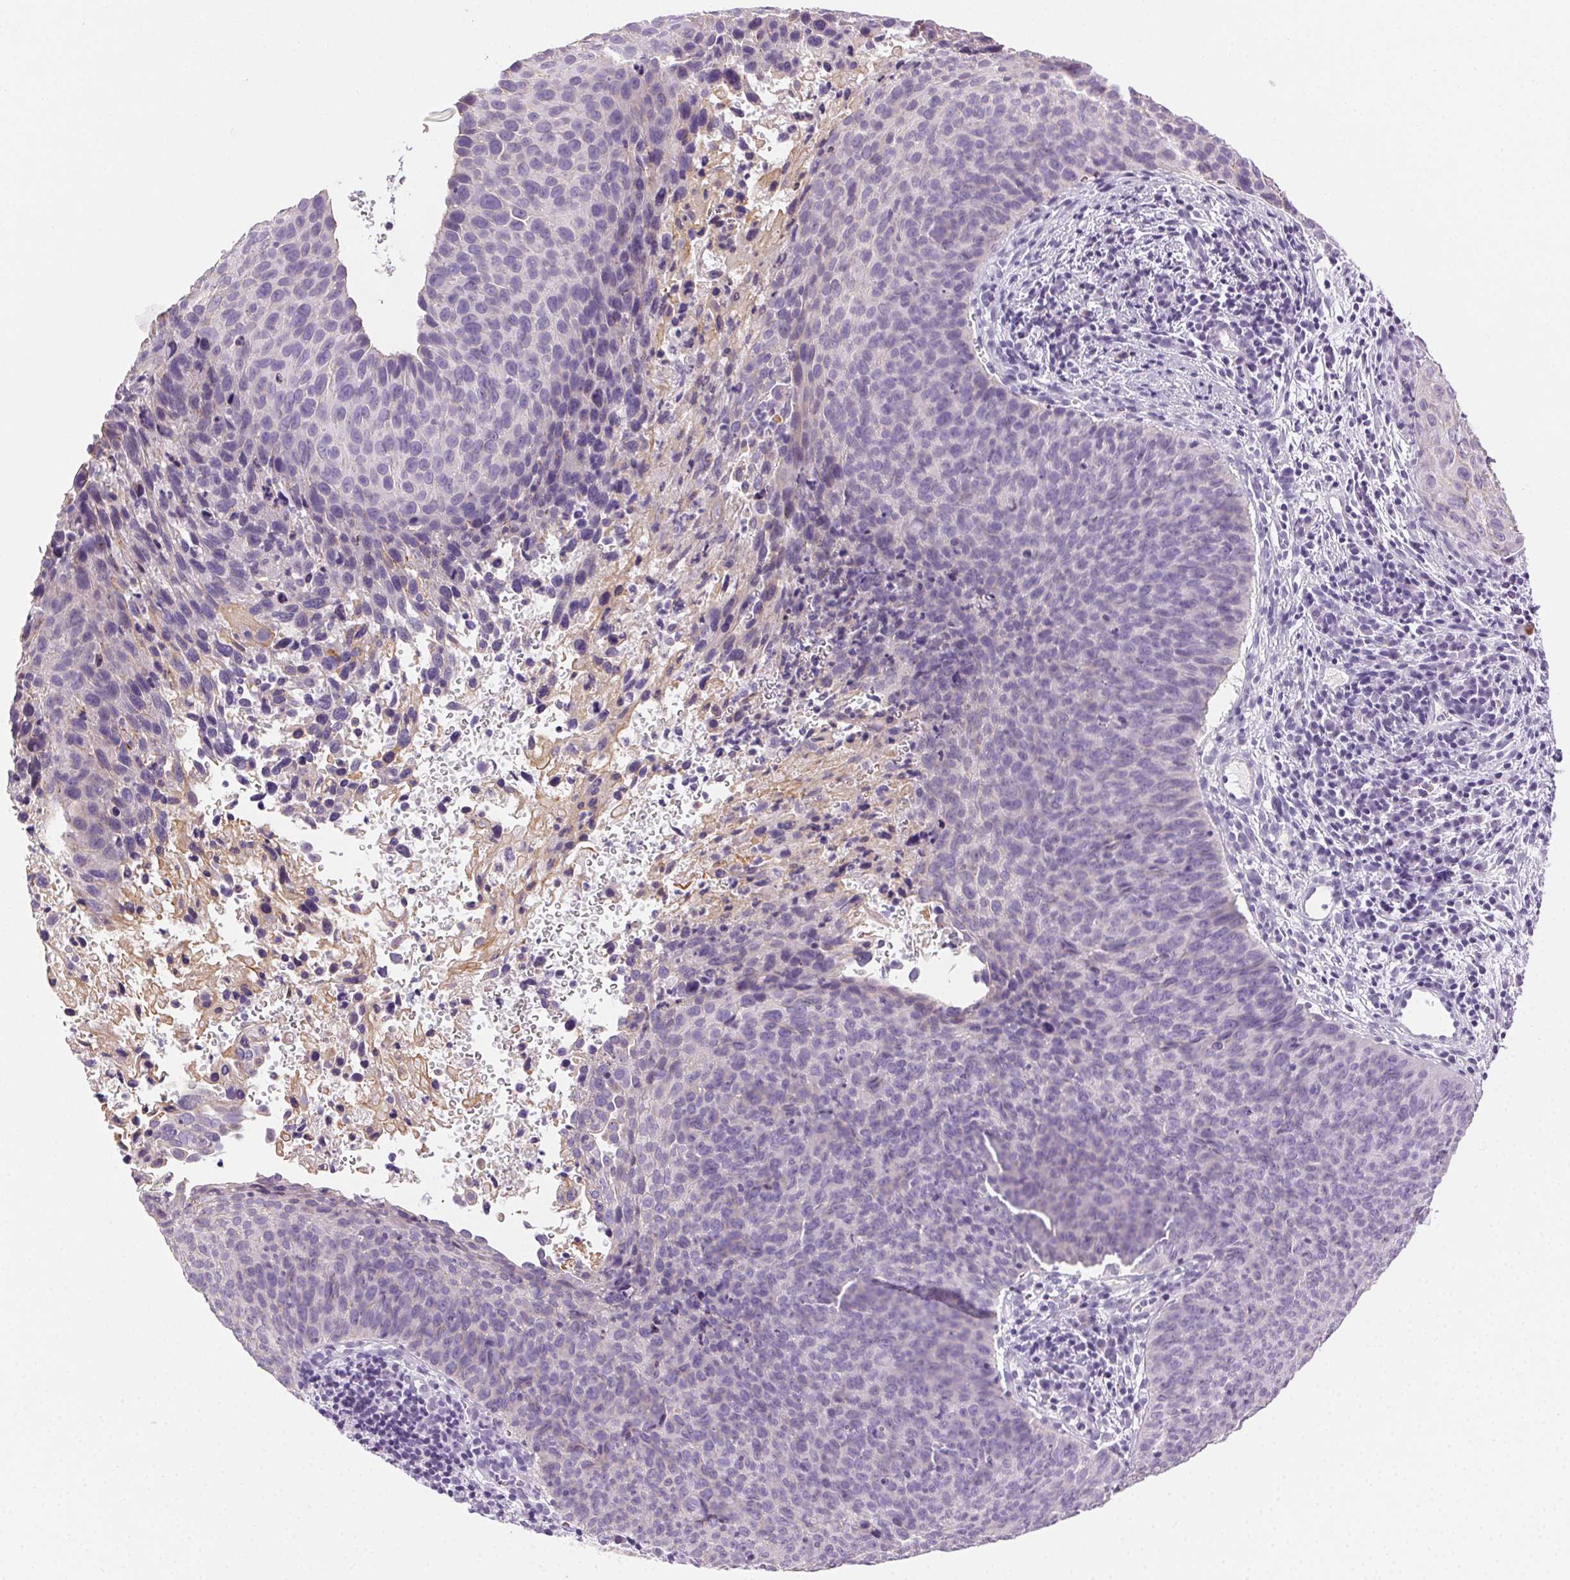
{"staining": {"intensity": "negative", "quantity": "none", "location": "none"}, "tissue": "cervical cancer", "cell_type": "Tumor cells", "image_type": "cancer", "snomed": [{"axis": "morphology", "description": "Squamous cell carcinoma, NOS"}, {"axis": "topography", "description": "Cervix"}], "caption": "The micrograph reveals no staining of tumor cells in cervical squamous cell carcinoma.", "gene": "CLDN10", "patient": {"sex": "female", "age": 35}}